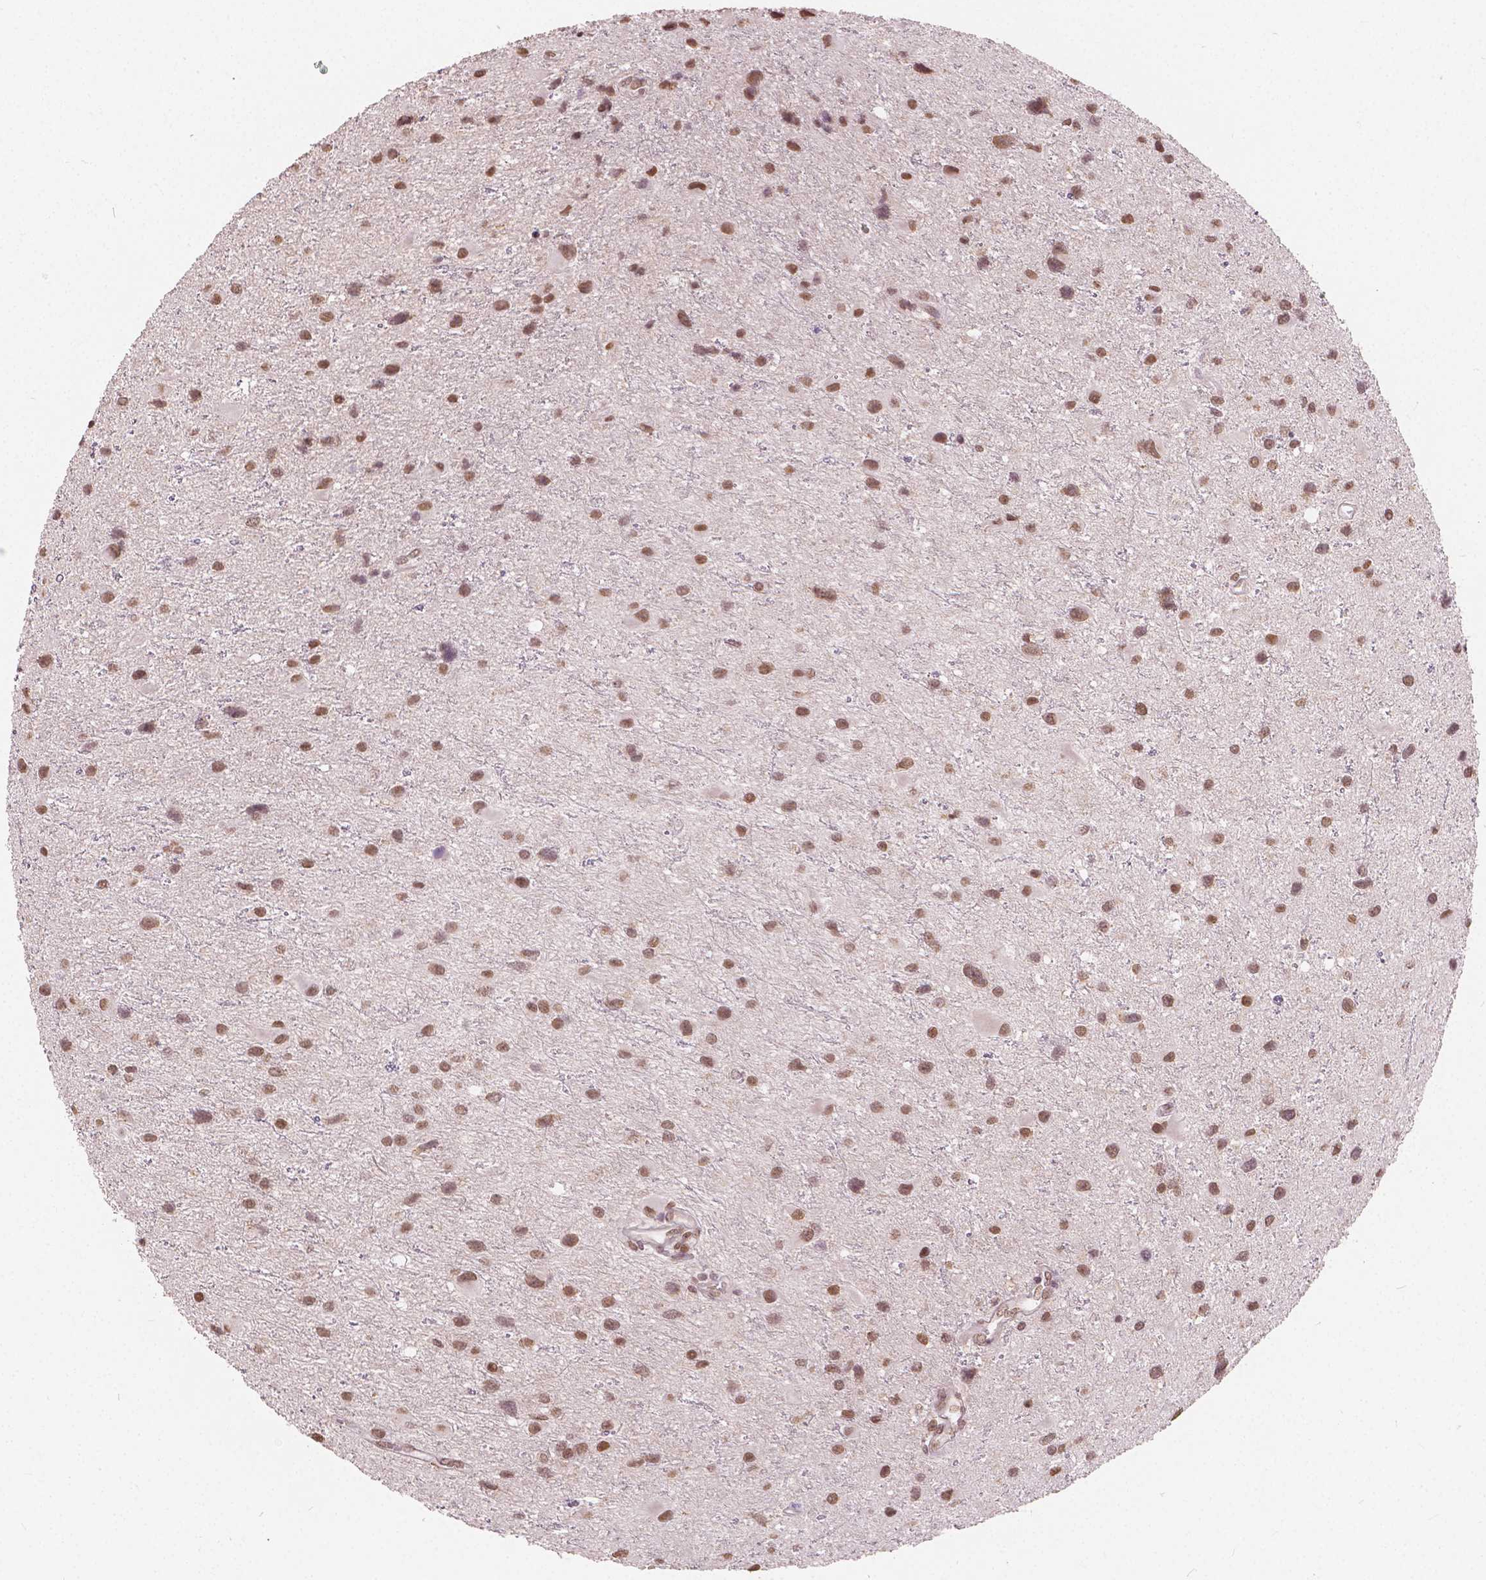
{"staining": {"intensity": "moderate", "quantity": ">75%", "location": "nuclear"}, "tissue": "glioma", "cell_type": "Tumor cells", "image_type": "cancer", "snomed": [{"axis": "morphology", "description": "Glioma, malignant, Low grade"}, {"axis": "topography", "description": "Brain"}], "caption": "Protein expression analysis of malignant glioma (low-grade) demonstrates moderate nuclear staining in approximately >75% of tumor cells.", "gene": "HOXA10", "patient": {"sex": "female", "age": 32}}